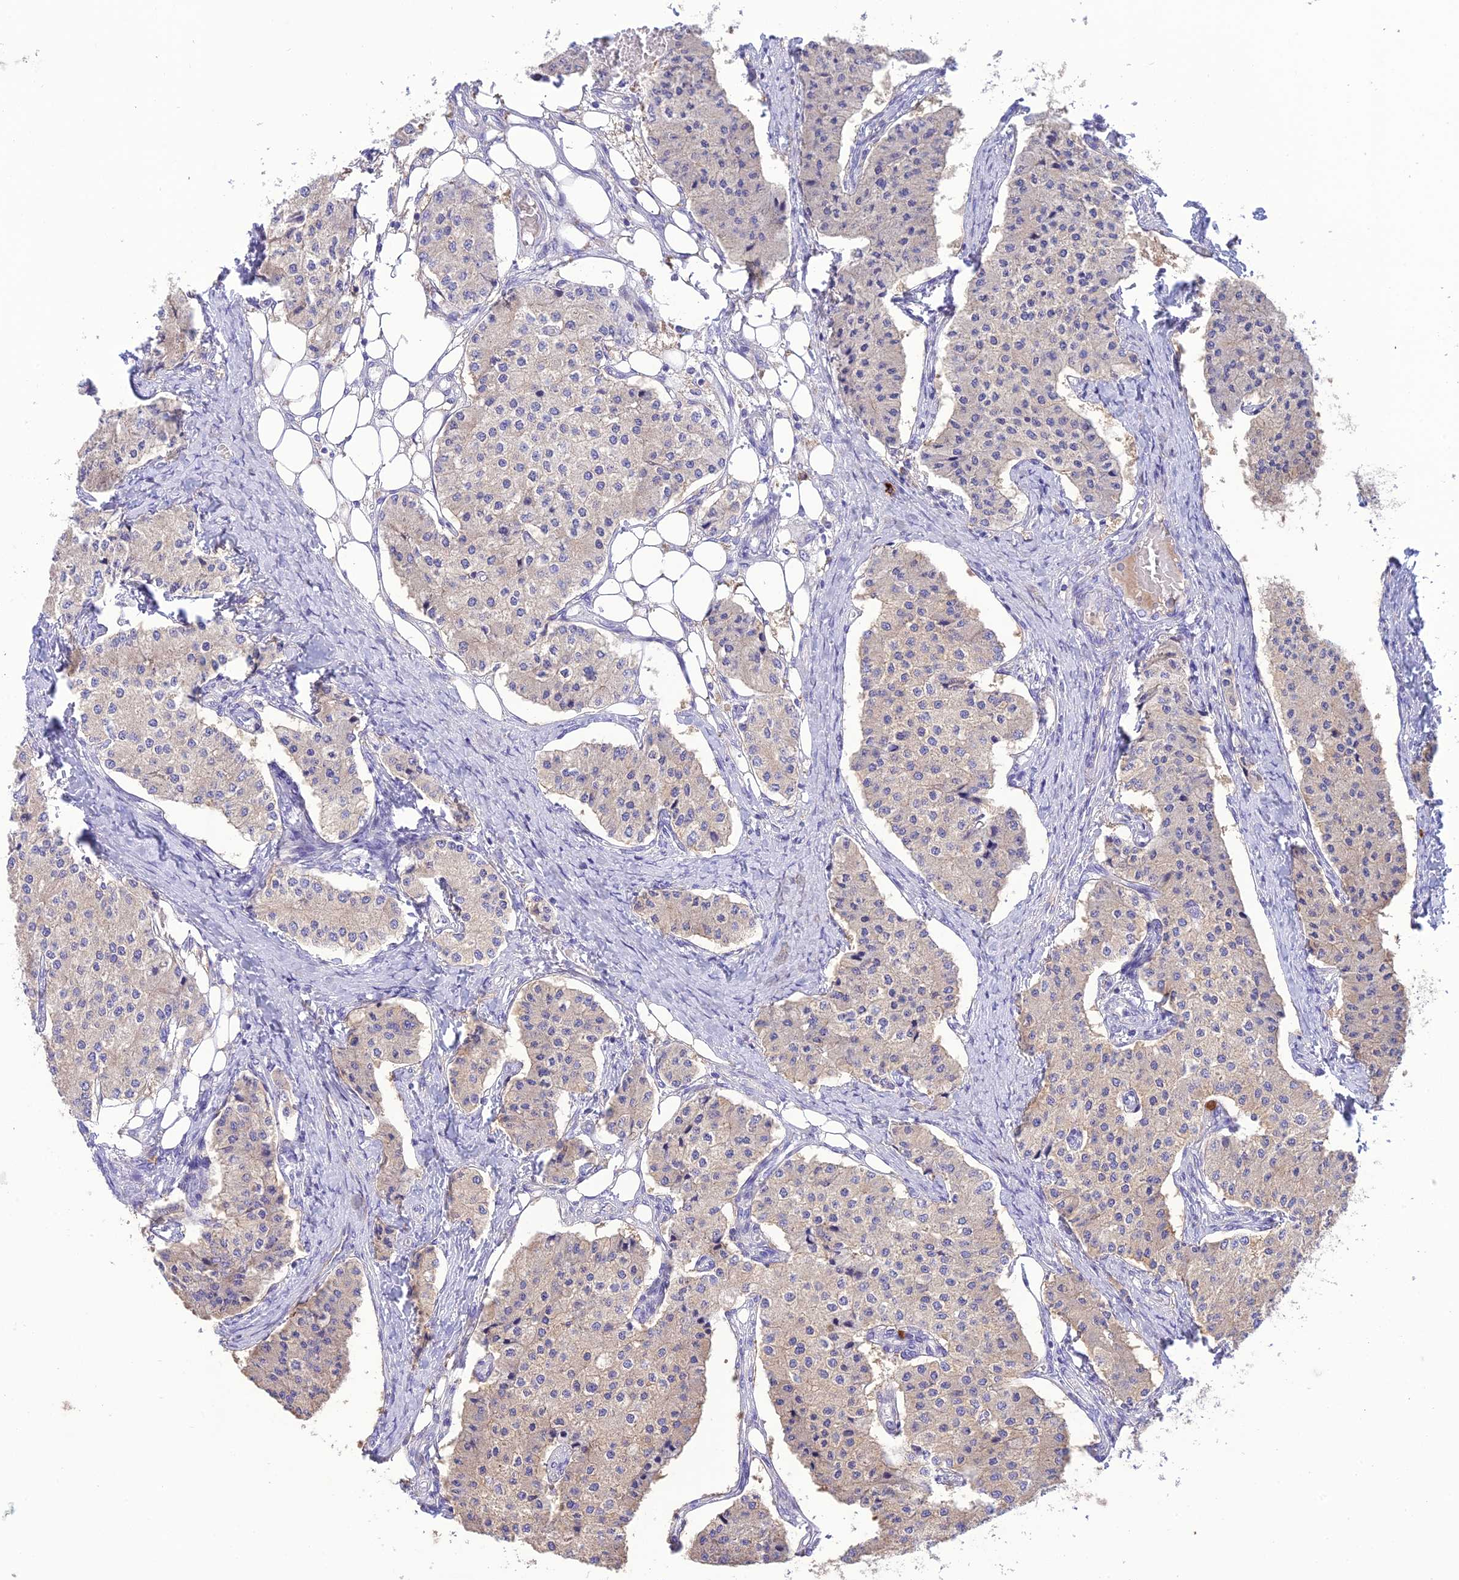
{"staining": {"intensity": "negative", "quantity": "none", "location": "none"}, "tissue": "carcinoid", "cell_type": "Tumor cells", "image_type": "cancer", "snomed": [{"axis": "morphology", "description": "Carcinoid, malignant, NOS"}, {"axis": "topography", "description": "Colon"}], "caption": "Histopathology image shows no significant protein expression in tumor cells of carcinoid. (Immunohistochemistry (ihc), brightfield microscopy, high magnification).", "gene": "SFT2D2", "patient": {"sex": "female", "age": 52}}